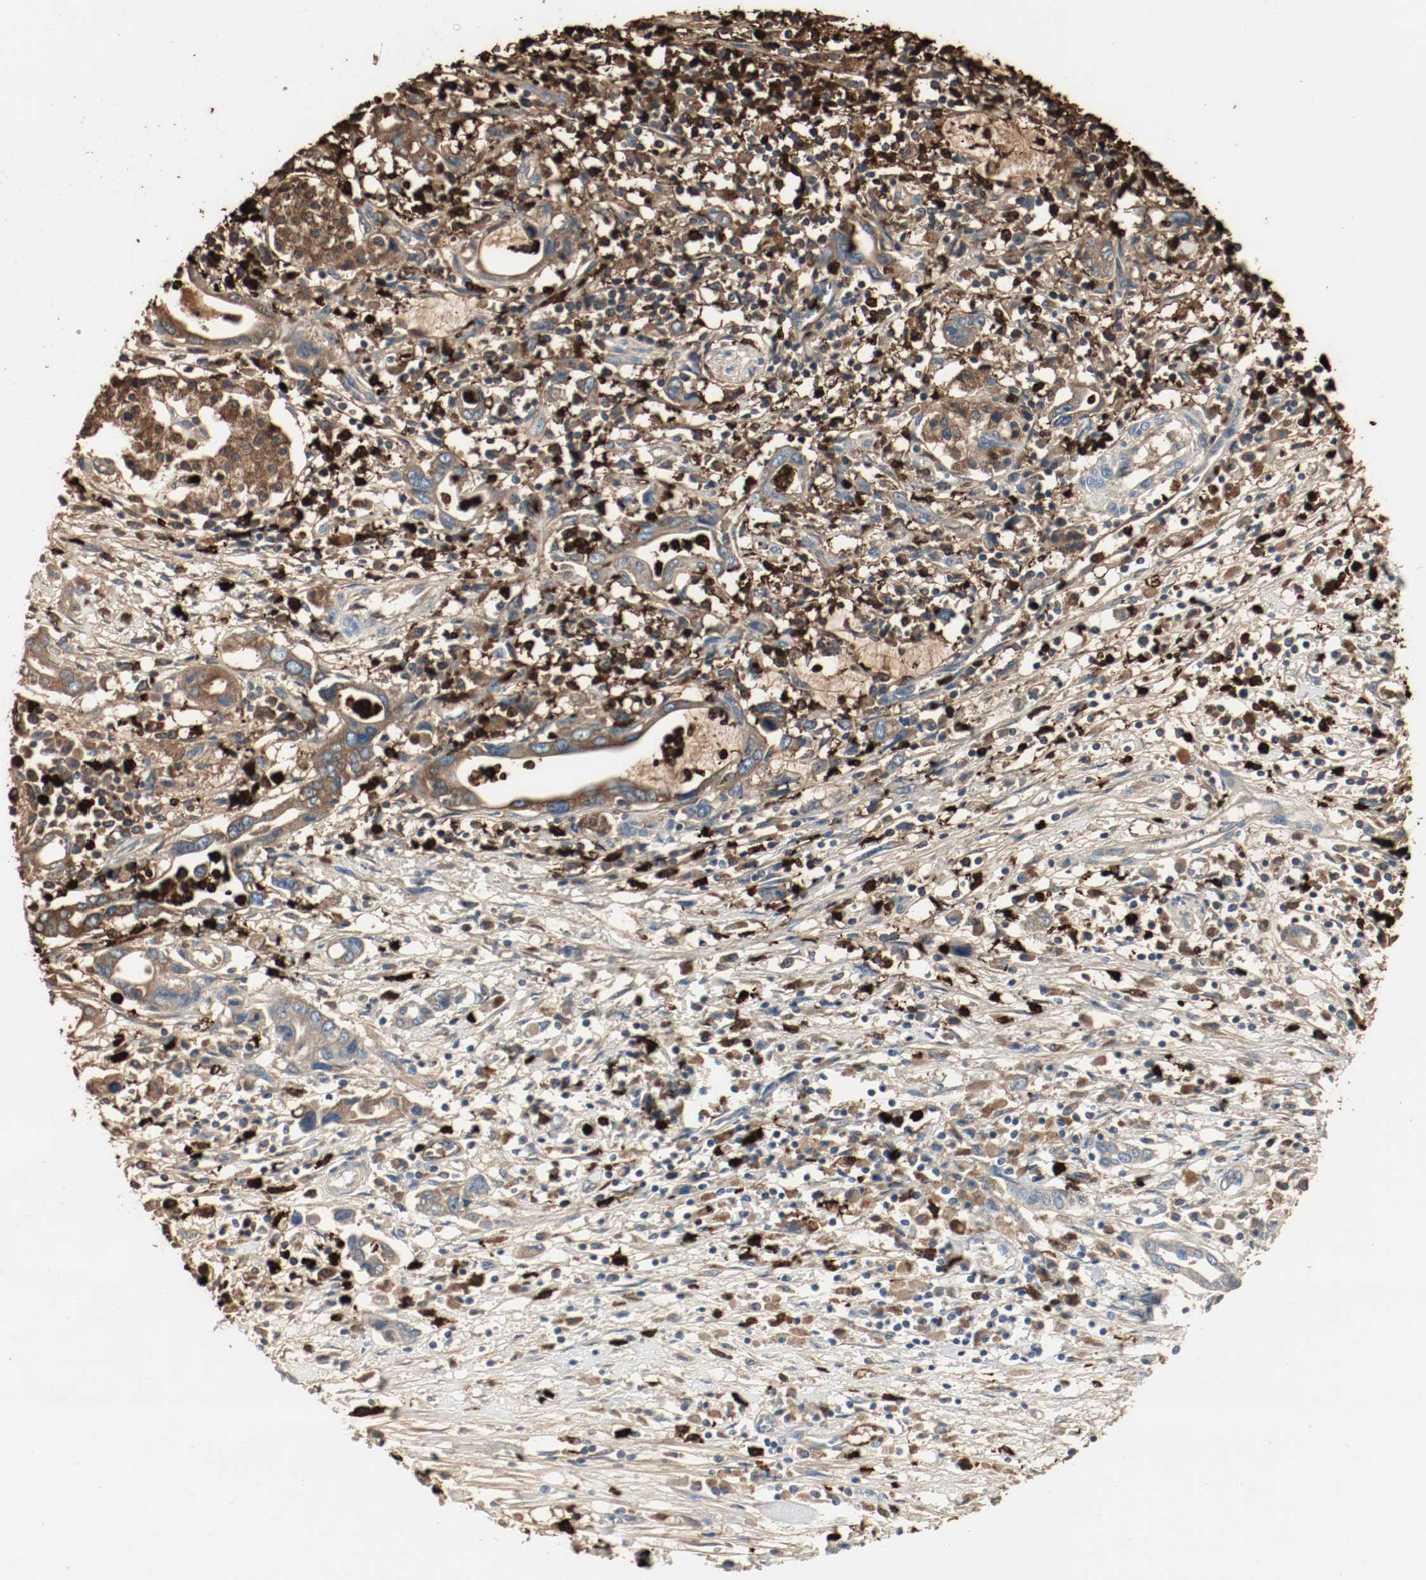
{"staining": {"intensity": "moderate", "quantity": "25%-75%", "location": "cytoplasmic/membranous"}, "tissue": "pancreatic cancer", "cell_type": "Tumor cells", "image_type": "cancer", "snomed": [{"axis": "morphology", "description": "Adenocarcinoma, NOS"}, {"axis": "topography", "description": "Pancreas"}], "caption": "Pancreatic adenocarcinoma tissue exhibits moderate cytoplasmic/membranous positivity in about 25%-75% of tumor cells (Stains: DAB (3,3'-diaminobenzidine) in brown, nuclei in blue, Microscopy: brightfield microscopy at high magnification).", "gene": "S100A9", "patient": {"sex": "female", "age": 57}}